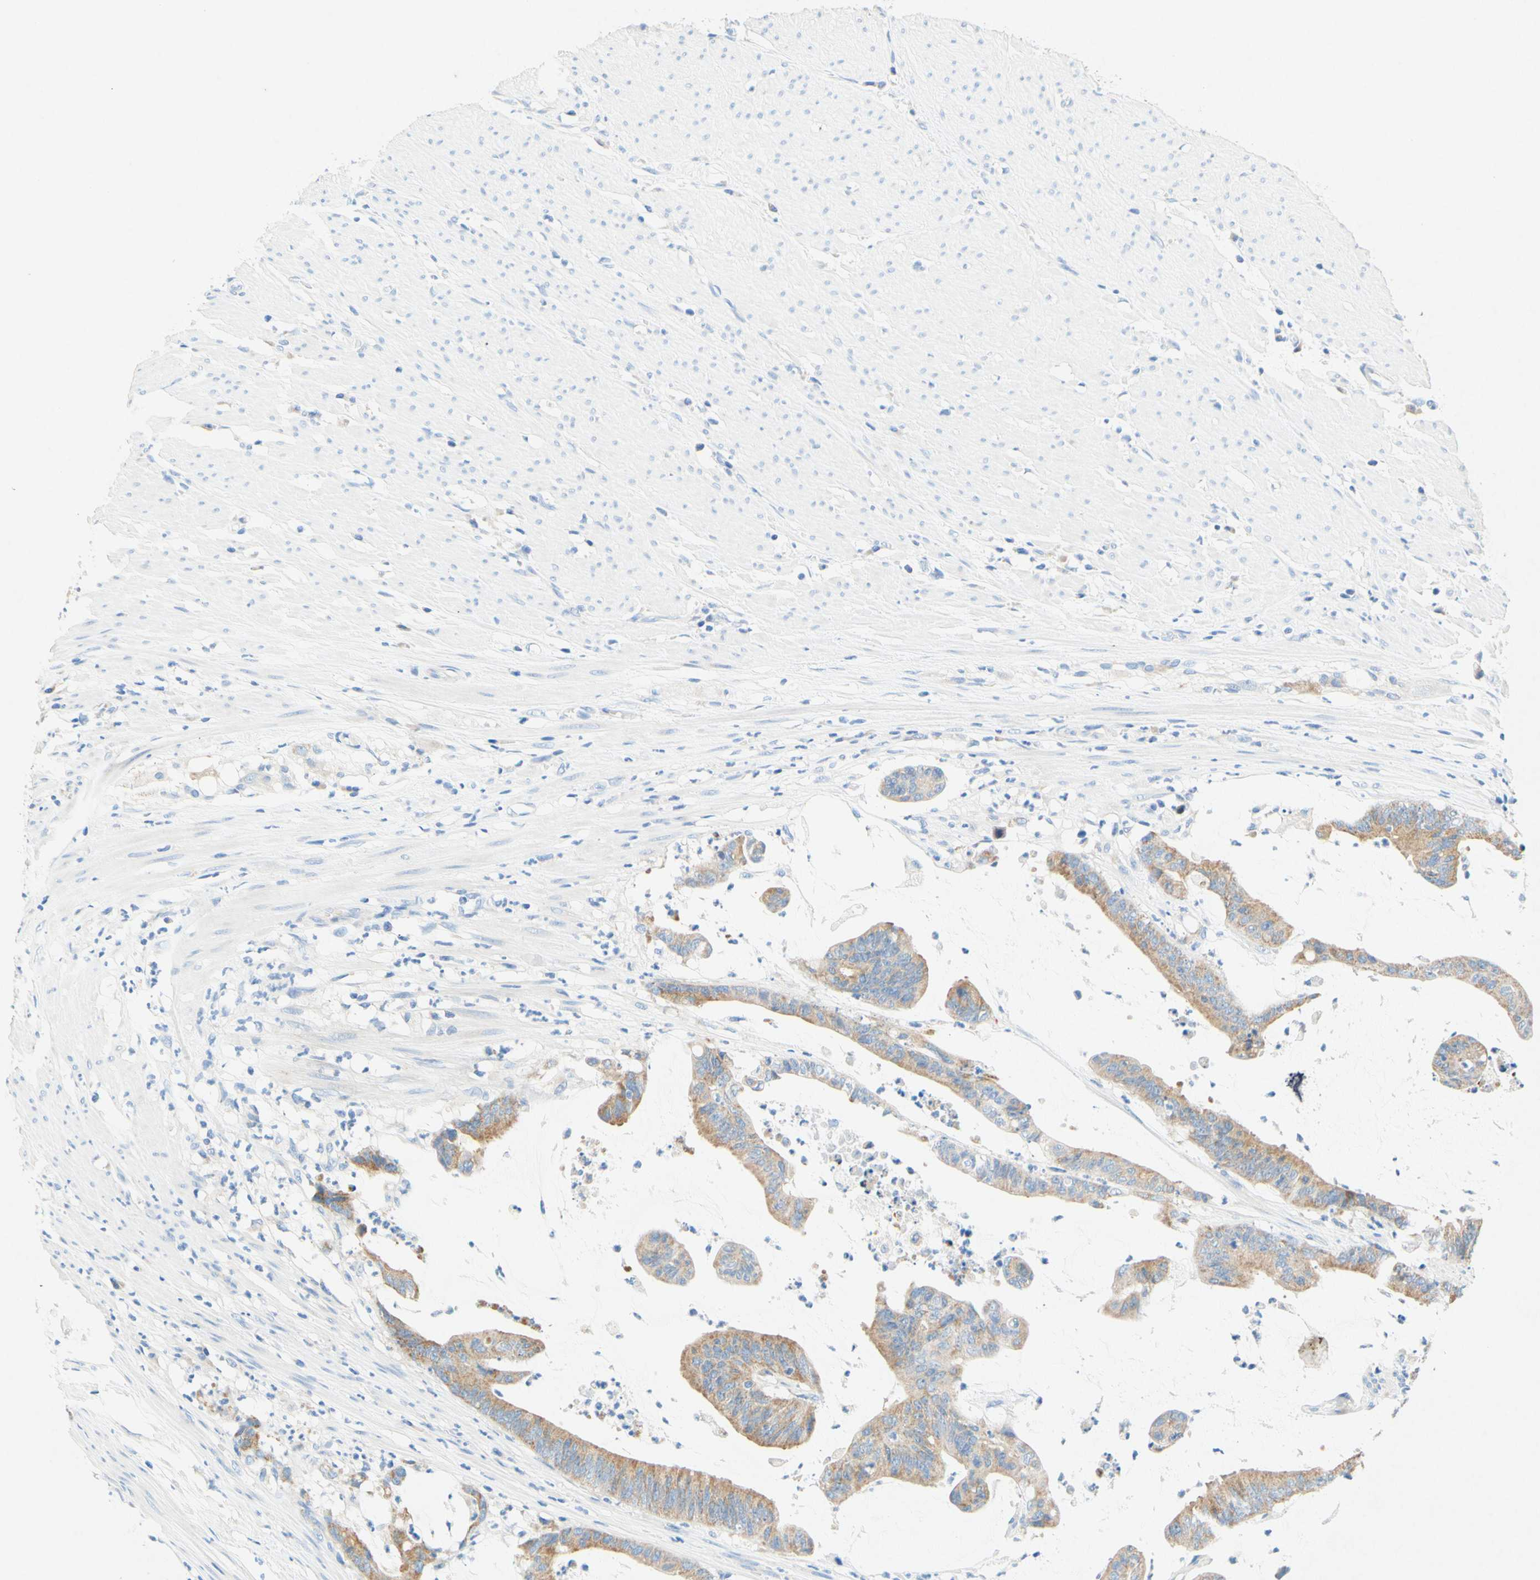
{"staining": {"intensity": "weak", "quantity": ">75%", "location": "cytoplasmic/membranous"}, "tissue": "colorectal cancer", "cell_type": "Tumor cells", "image_type": "cancer", "snomed": [{"axis": "morphology", "description": "Adenocarcinoma, NOS"}, {"axis": "topography", "description": "Rectum"}], "caption": "Immunohistochemistry (DAB (3,3'-diaminobenzidine)) staining of human colorectal cancer (adenocarcinoma) demonstrates weak cytoplasmic/membranous protein positivity in approximately >75% of tumor cells.", "gene": "SLC46A1", "patient": {"sex": "female", "age": 66}}